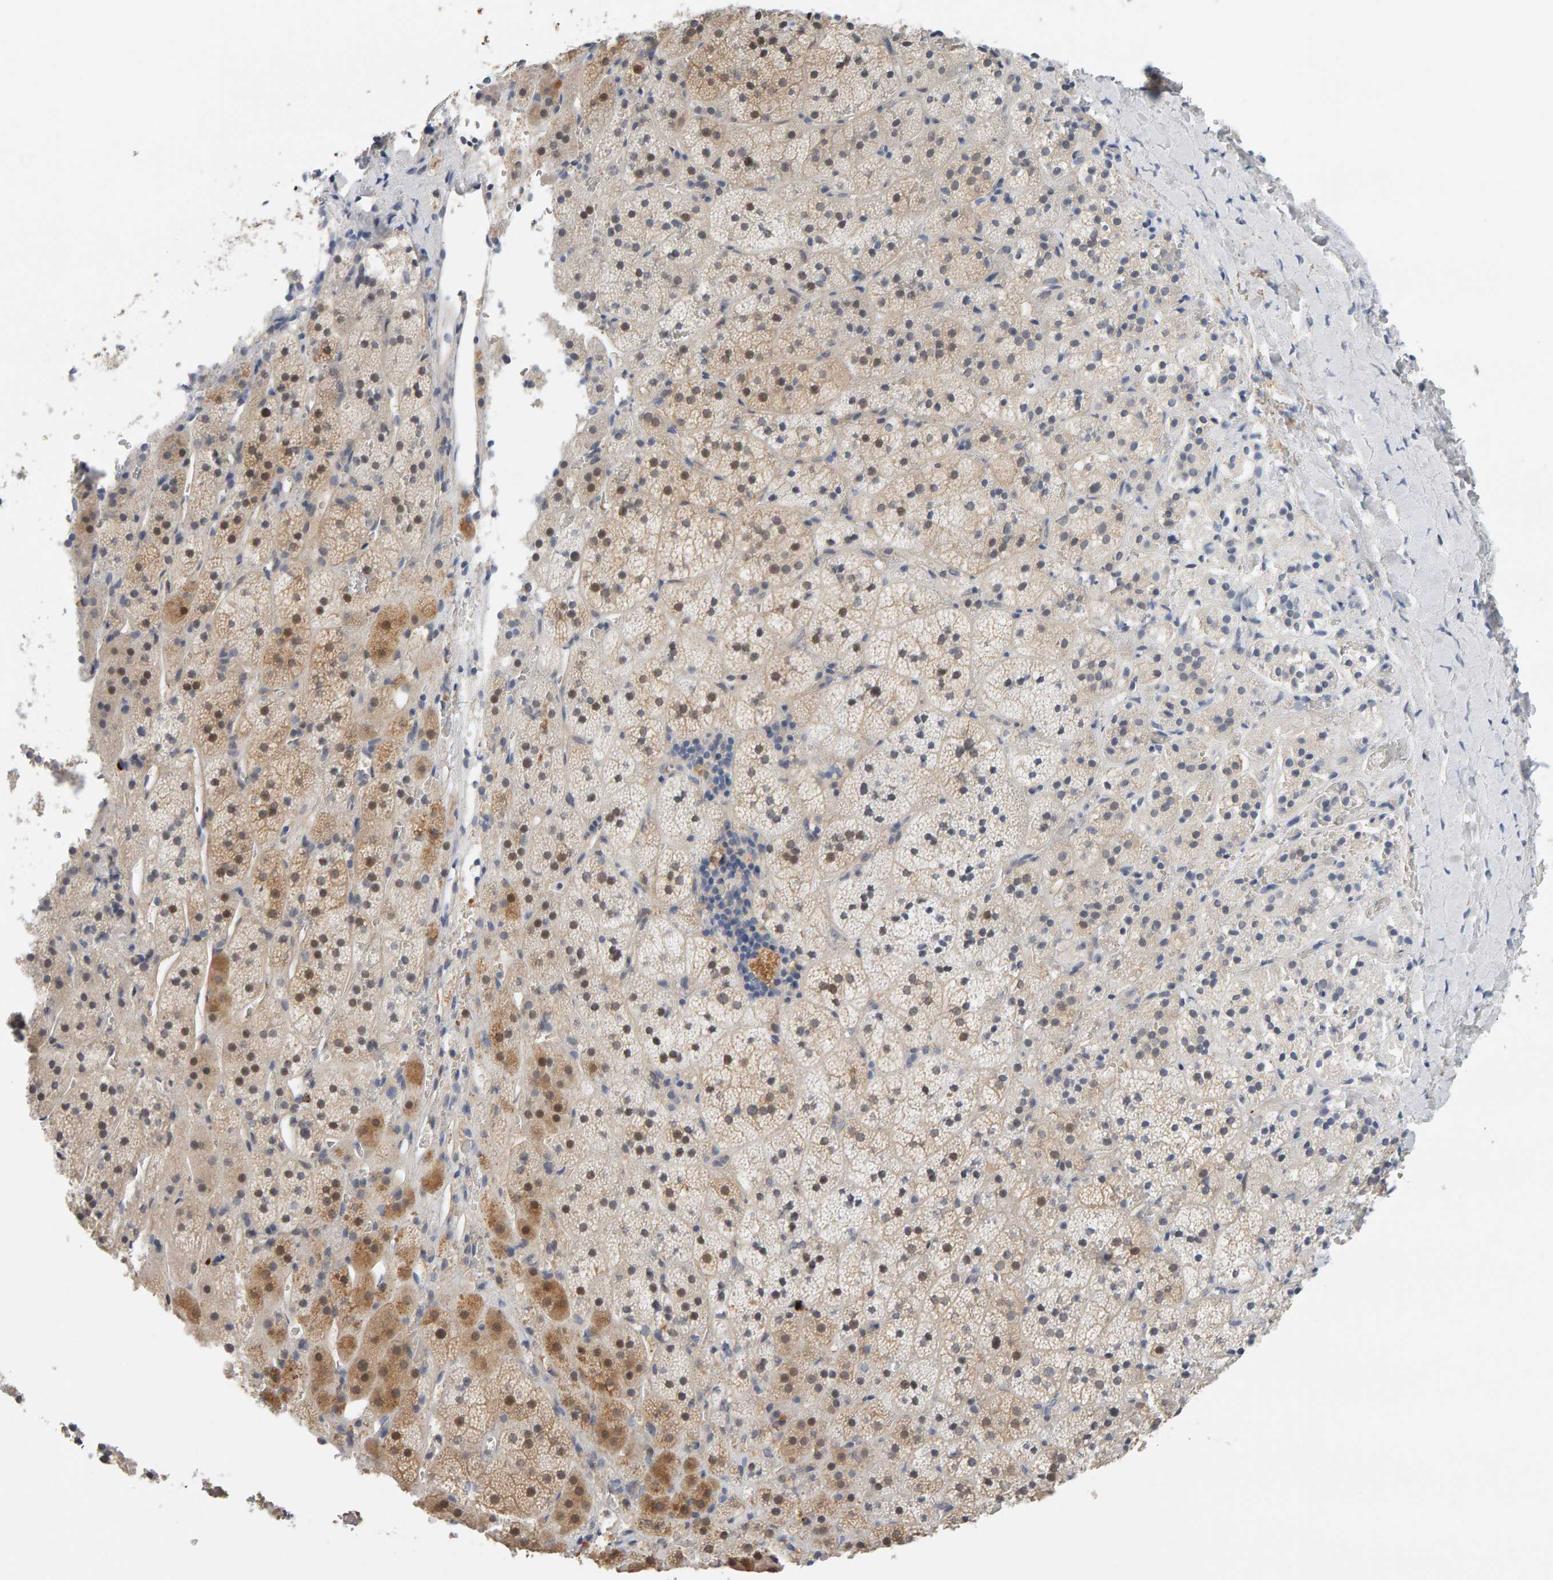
{"staining": {"intensity": "moderate", "quantity": ">75%", "location": "cytoplasmic/membranous,nuclear"}, "tissue": "adrenal gland", "cell_type": "Glandular cells", "image_type": "normal", "snomed": [{"axis": "morphology", "description": "Normal tissue, NOS"}, {"axis": "topography", "description": "Adrenal gland"}], "caption": "This is a micrograph of immunohistochemistry staining of benign adrenal gland, which shows moderate positivity in the cytoplasmic/membranous,nuclear of glandular cells.", "gene": "GFUS", "patient": {"sex": "female", "age": 44}}